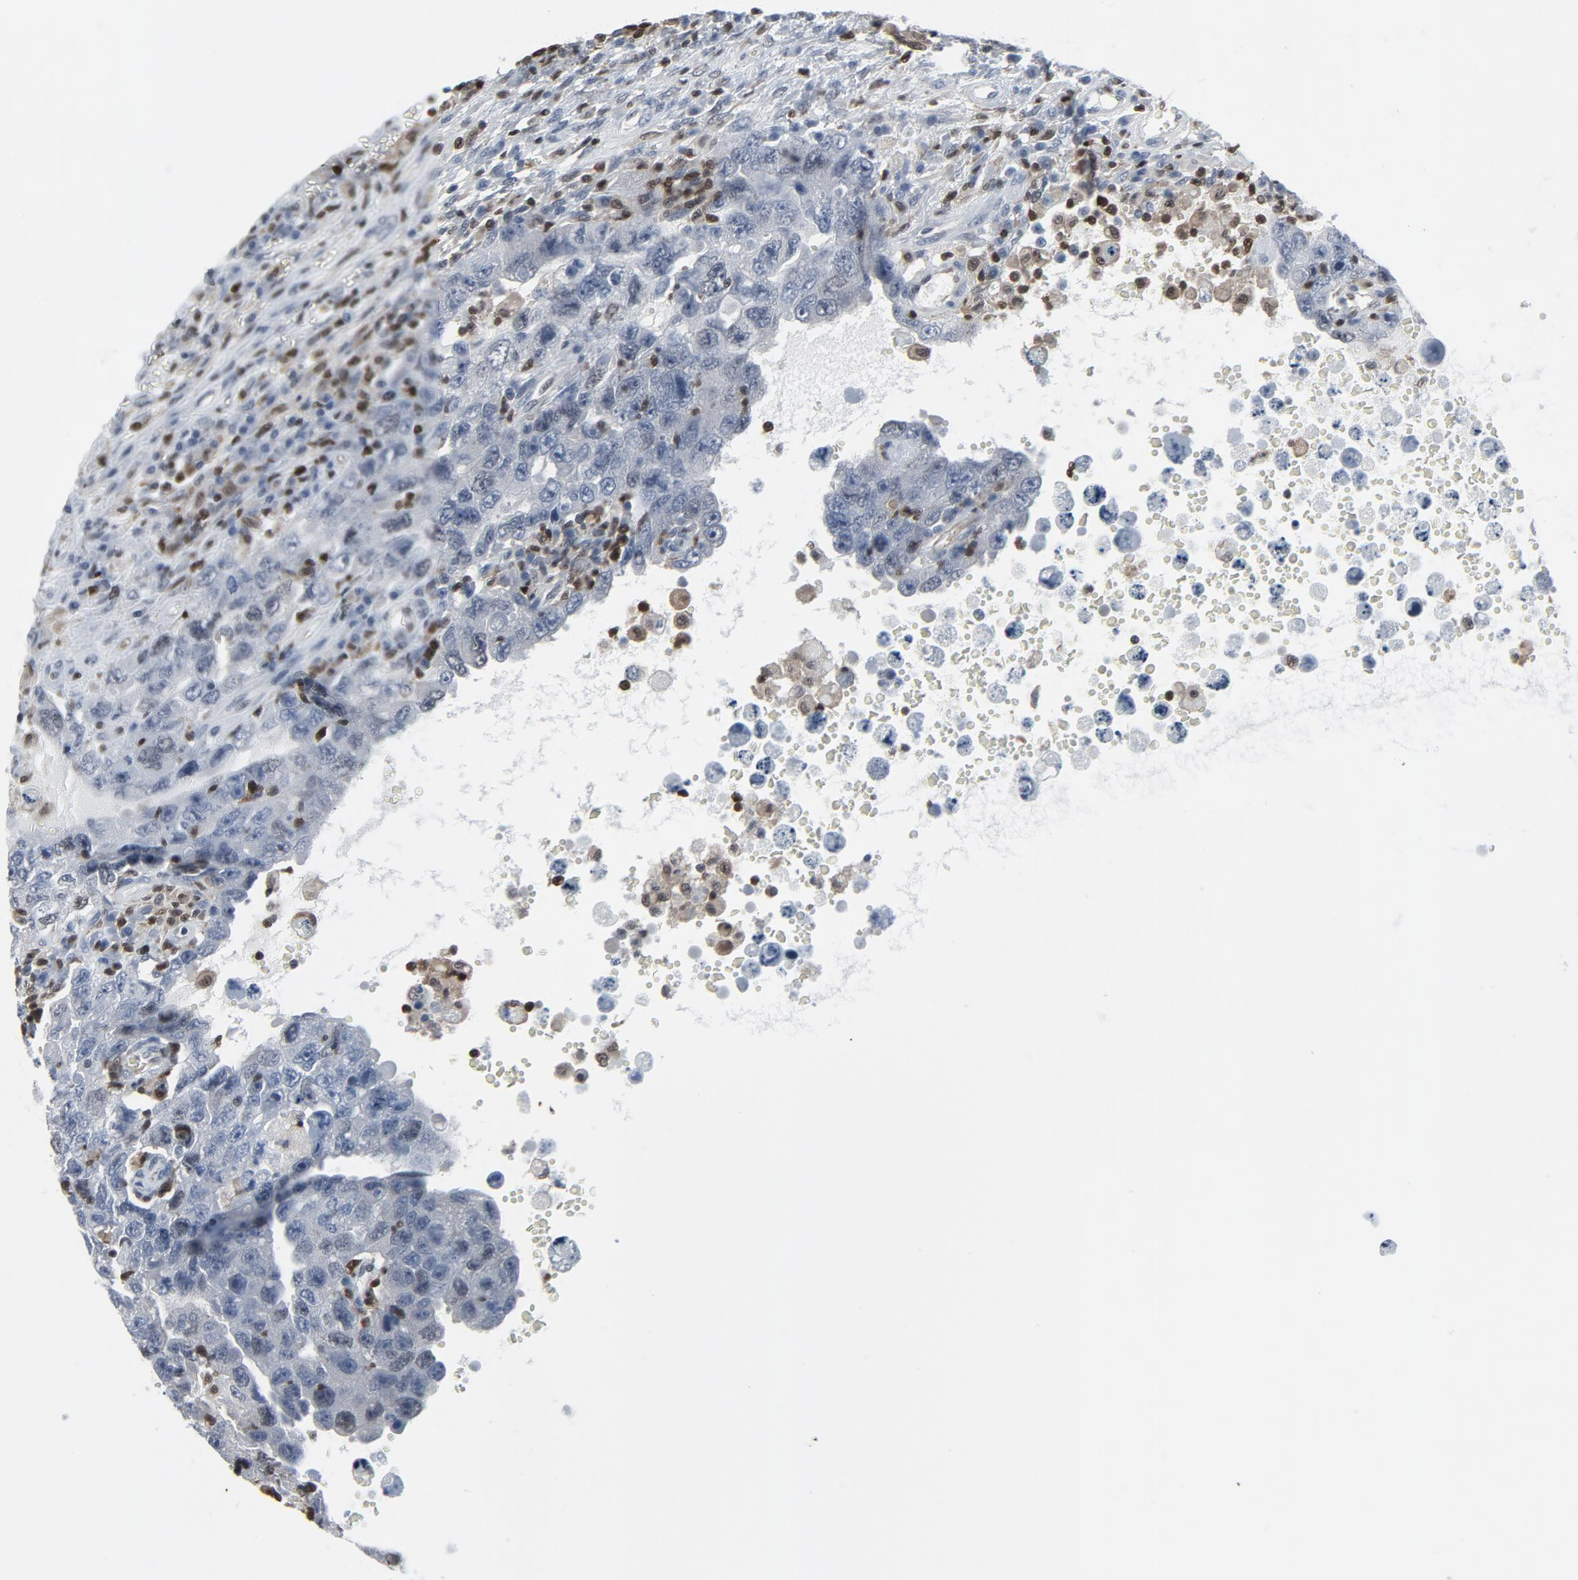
{"staining": {"intensity": "negative", "quantity": "none", "location": "none"}, "tissue": "testis cancer", "cell_type": "Tumor cells", "image_type": "cancer", "snomed": [{"axis": "morphology", "description": "Carcinoma, Embryonal, NOS"}, {"axis": "topography", "description": "Testis"}], "caption": "Tumor cells are negative for brown protein staining in embryonal carcinoma (testis).", "gene": "STAT5A", "patient": {"sex": "male", "age": 26}}